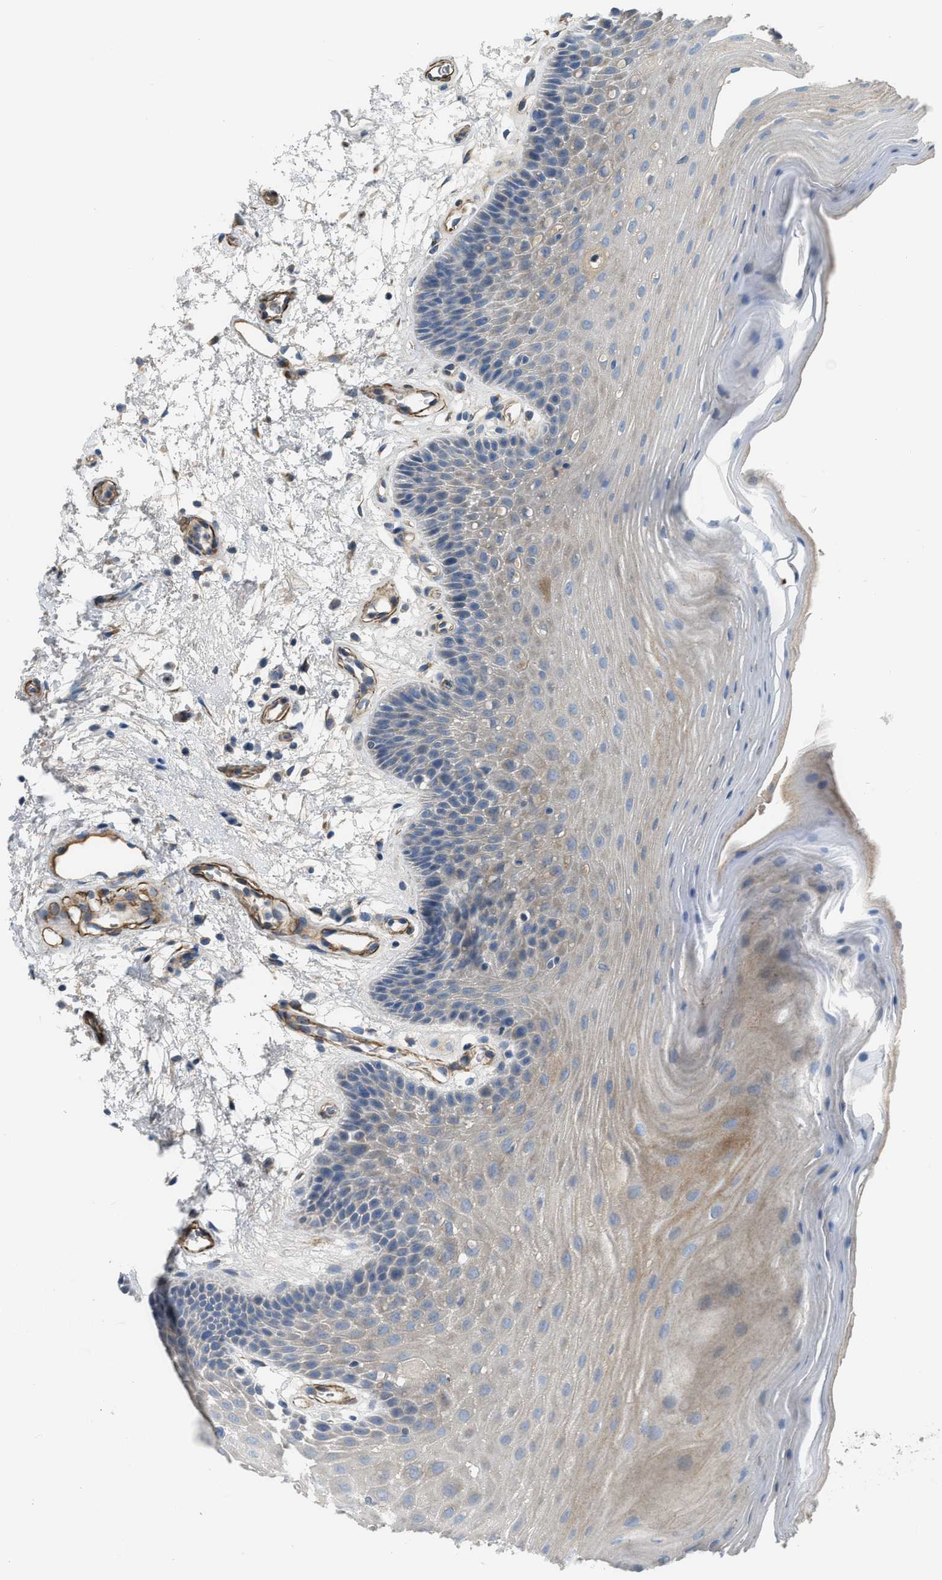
{"staining": {"intensity": "moderate", "quantity": ">75%", "location": "cytoplasmic/membranous"}, "tissue": "oral mucosa", "cell_type": "Squamous epithelial cells", "image_type": "normal", "snomed": [{"axis": "morphology", "description": "Normal tissue, NOS"}, {"axis": "morphology", "description": "Squamous cell carcinoma, NOS"}, {"axis": "topography", "description": "Oral tissue"}, {"axis": "topography", "description": "Head-Neck"}], "caption": "Human oral mucosa stained for a protein (brown) exhibits moderate cytoplasmic/membranous positive staining in approximately >75% of squamous epithelial cells.", "gene": "BMPR1A", "patient": {"sex": "male", "age": 71}}